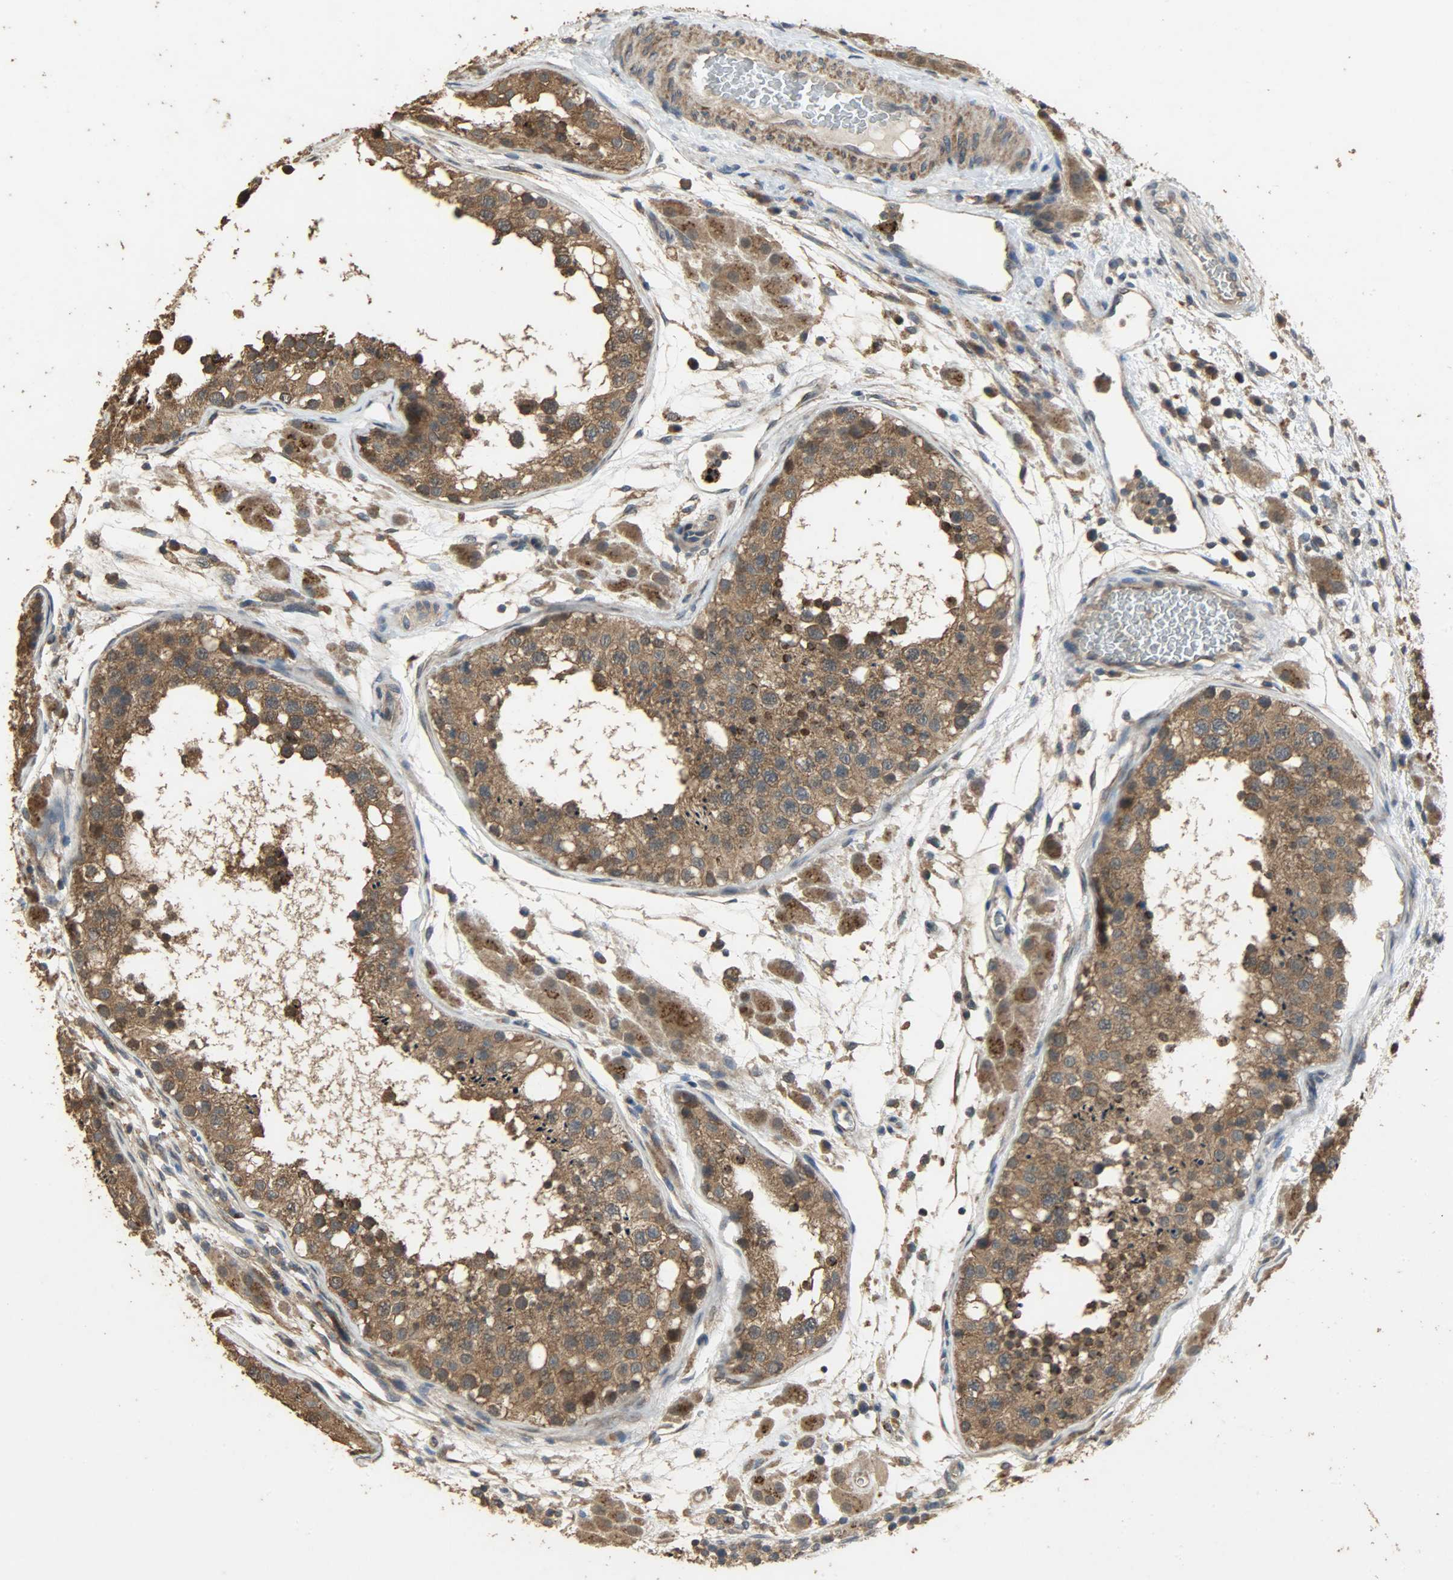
{"staining": {"intensity": "moderate", "quantity": ">75%", "location": "cytoplasmic/membranous"}, "tissue": "testis", "cell_type": "Cells in seminiferous ducts", "image_type": "normal", "snomed": [{"axis": "morphology", "description": "Normal tissue, NOS"}, {"axis": "topography", "description": "Testis"}], "caption": "Testis stained with DAB (3,3'-diaminobenzidine) IHC reveals medium levels of moderate cytoplasmic/membranous positivity in approximately >75% of cells in seminiferous ducts. The protein of interest is stained brown, and the nuclei are stained in blue (DAB IHC with brightfield microscopy, high magnification).", "gene": "CDKN2C", "patient": {"sex": "male", "age": 26}}